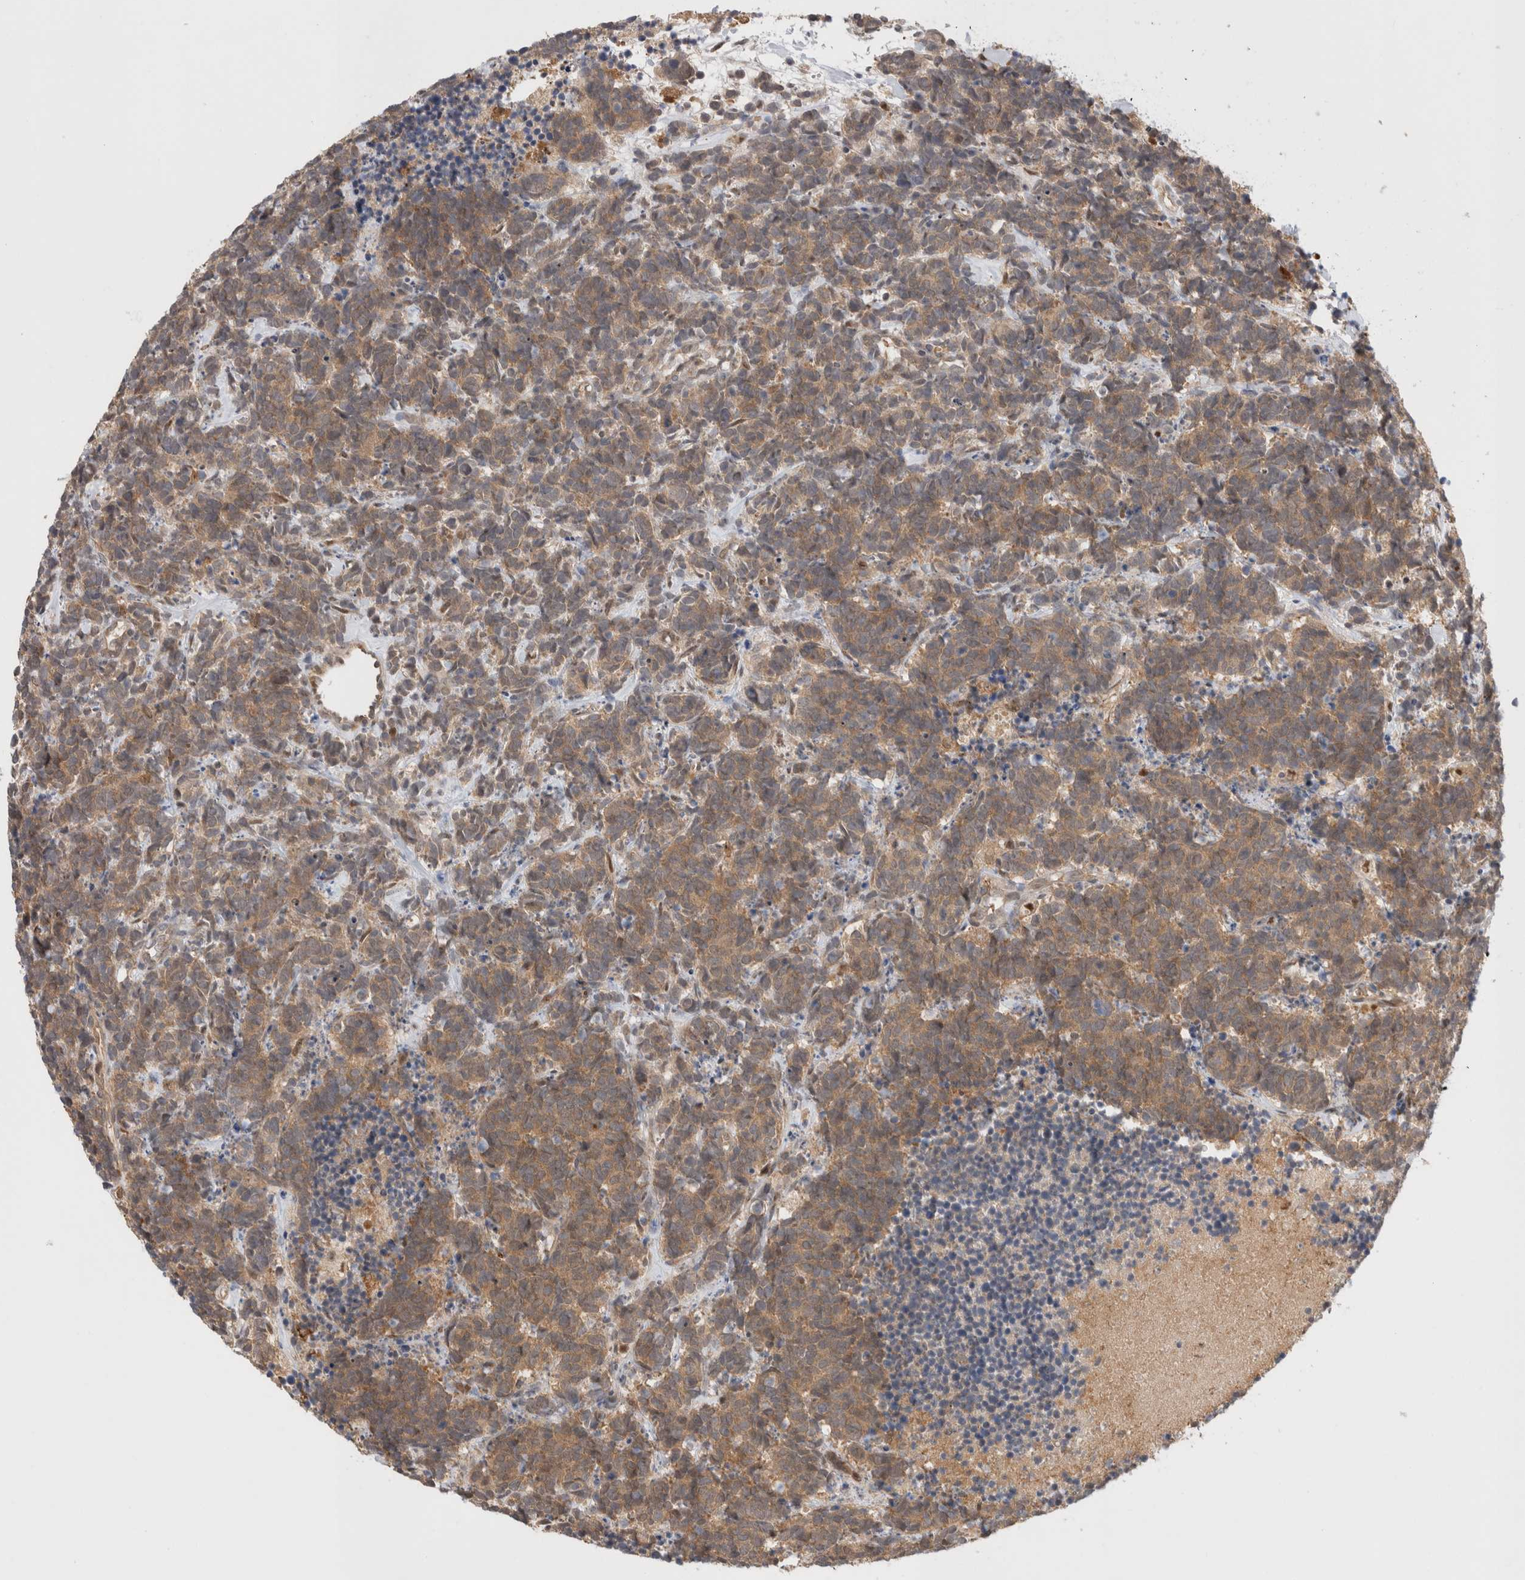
{"staining": {"intensity": "moderate", "quantity": ">75%", "location": "cytoplasmic/membranous"}, "tissue": "carcinoid", "cell_type": "Tumor cells", "image_type": "cancer", "snomed": [{"axis": "morphology", "description": "Carcinoma, NOS"}, {"axis": "morphology", "description": "Carcinoid, malignant, NOS"}, {"axis": "topography", "description": "Urinary bladder"}], "caption": "There is medium levels of moderate cytoplasmic/membranous expression in tumor cells of carcinoid, as demonstrated by immunohistochemical staining (brown color).", "gene": "OTUD6B", "patient": {"sex": "male", "age": 57}}